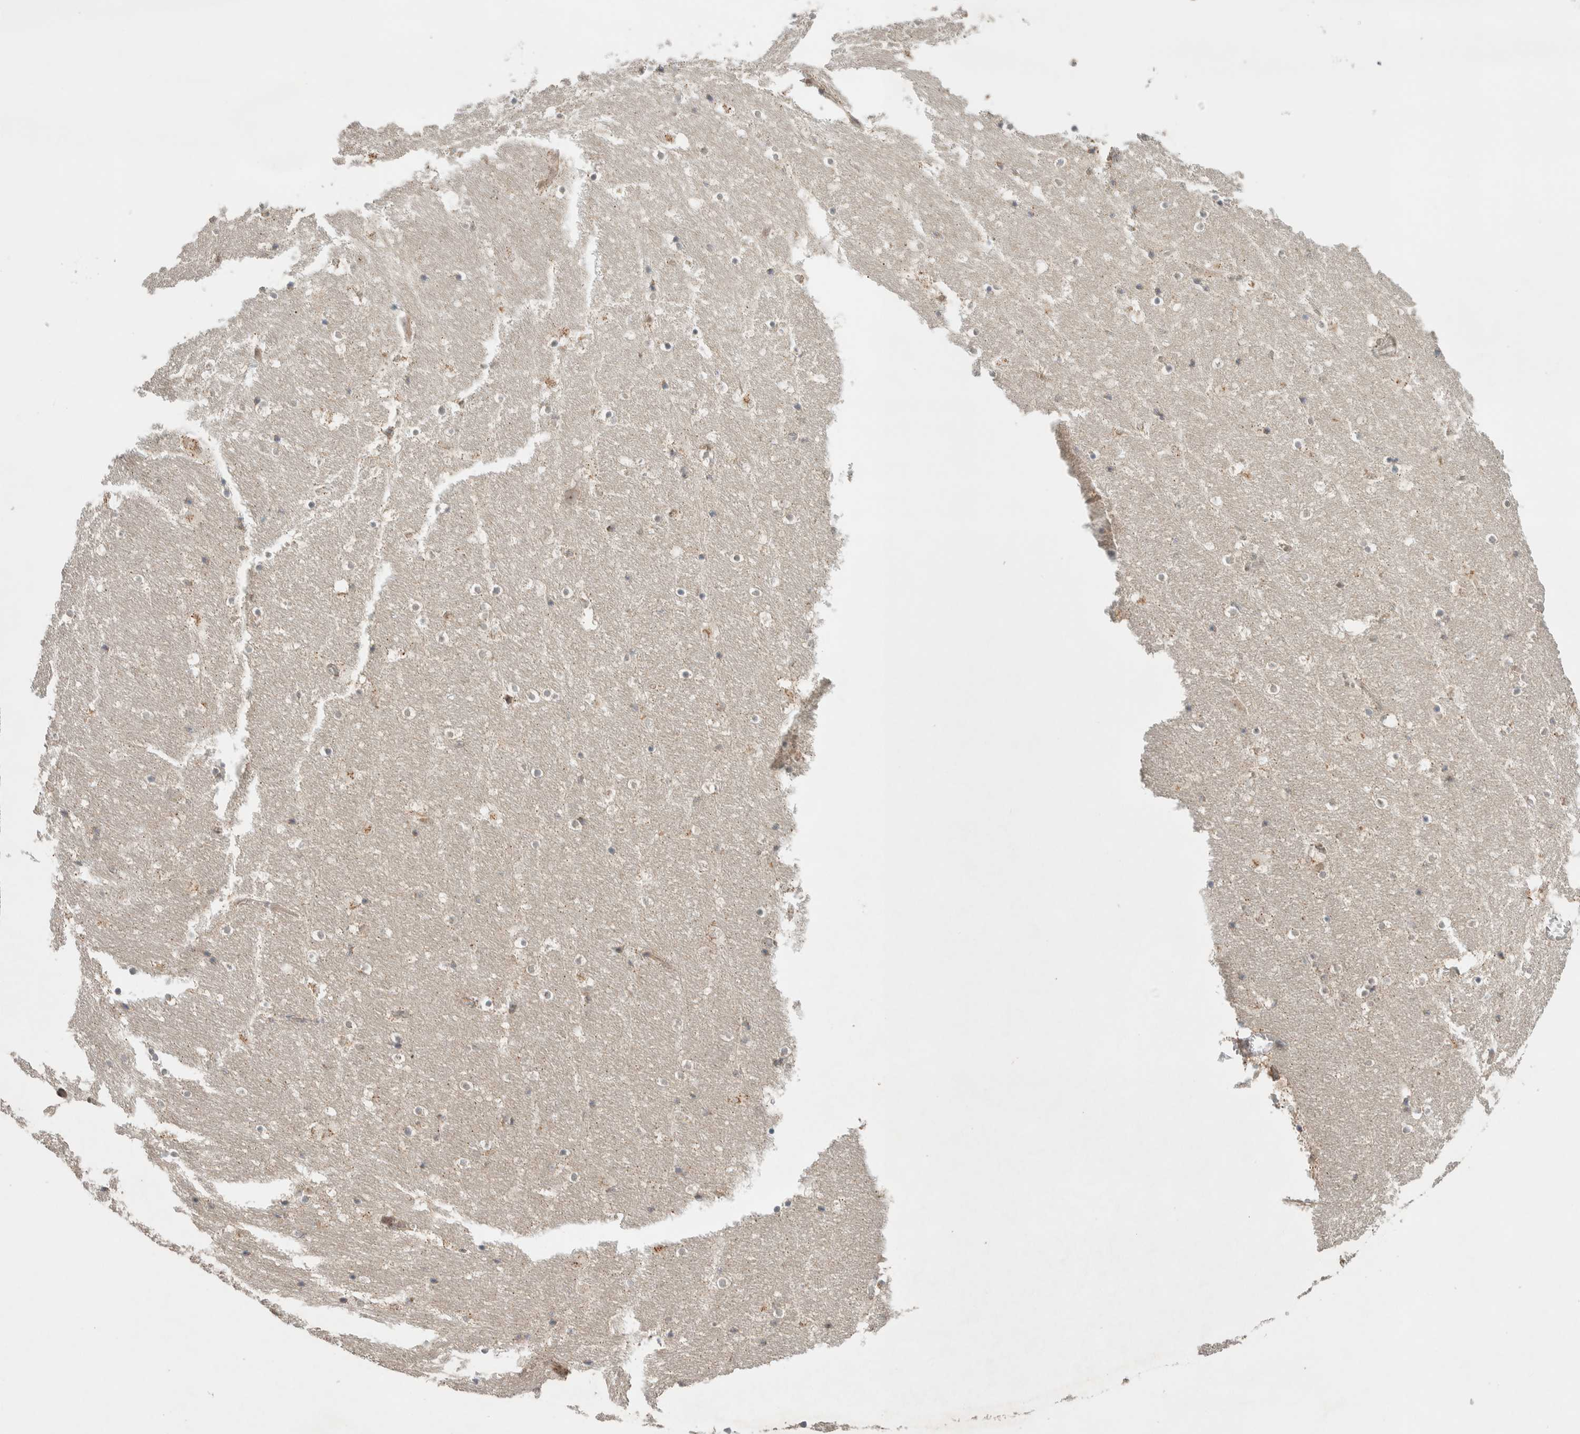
{"staining": {"intensity": "weak", "quantity": "<25%", "location": "cytoplasmic/membranous"}, "tissue": "hippocampus", "cell_type": "Glial cells", "image_type": "normal", "snomed": [{"axis": "morphology", "description": "Normal tissue, NOS"}, {"axis": "topography", "description": "Hippocampus"}], "caption": "Immunohistochemical staining of normal human hippocampus shows no significant positivity in glial cells. The staining is performed using DAB (3,3'-diaminobenzidine) brown chromogen with nuclei counter-stained in using hematoxylin.", "gene": "DEPTOR", "patient": {"sex": "male", "age": 45}}